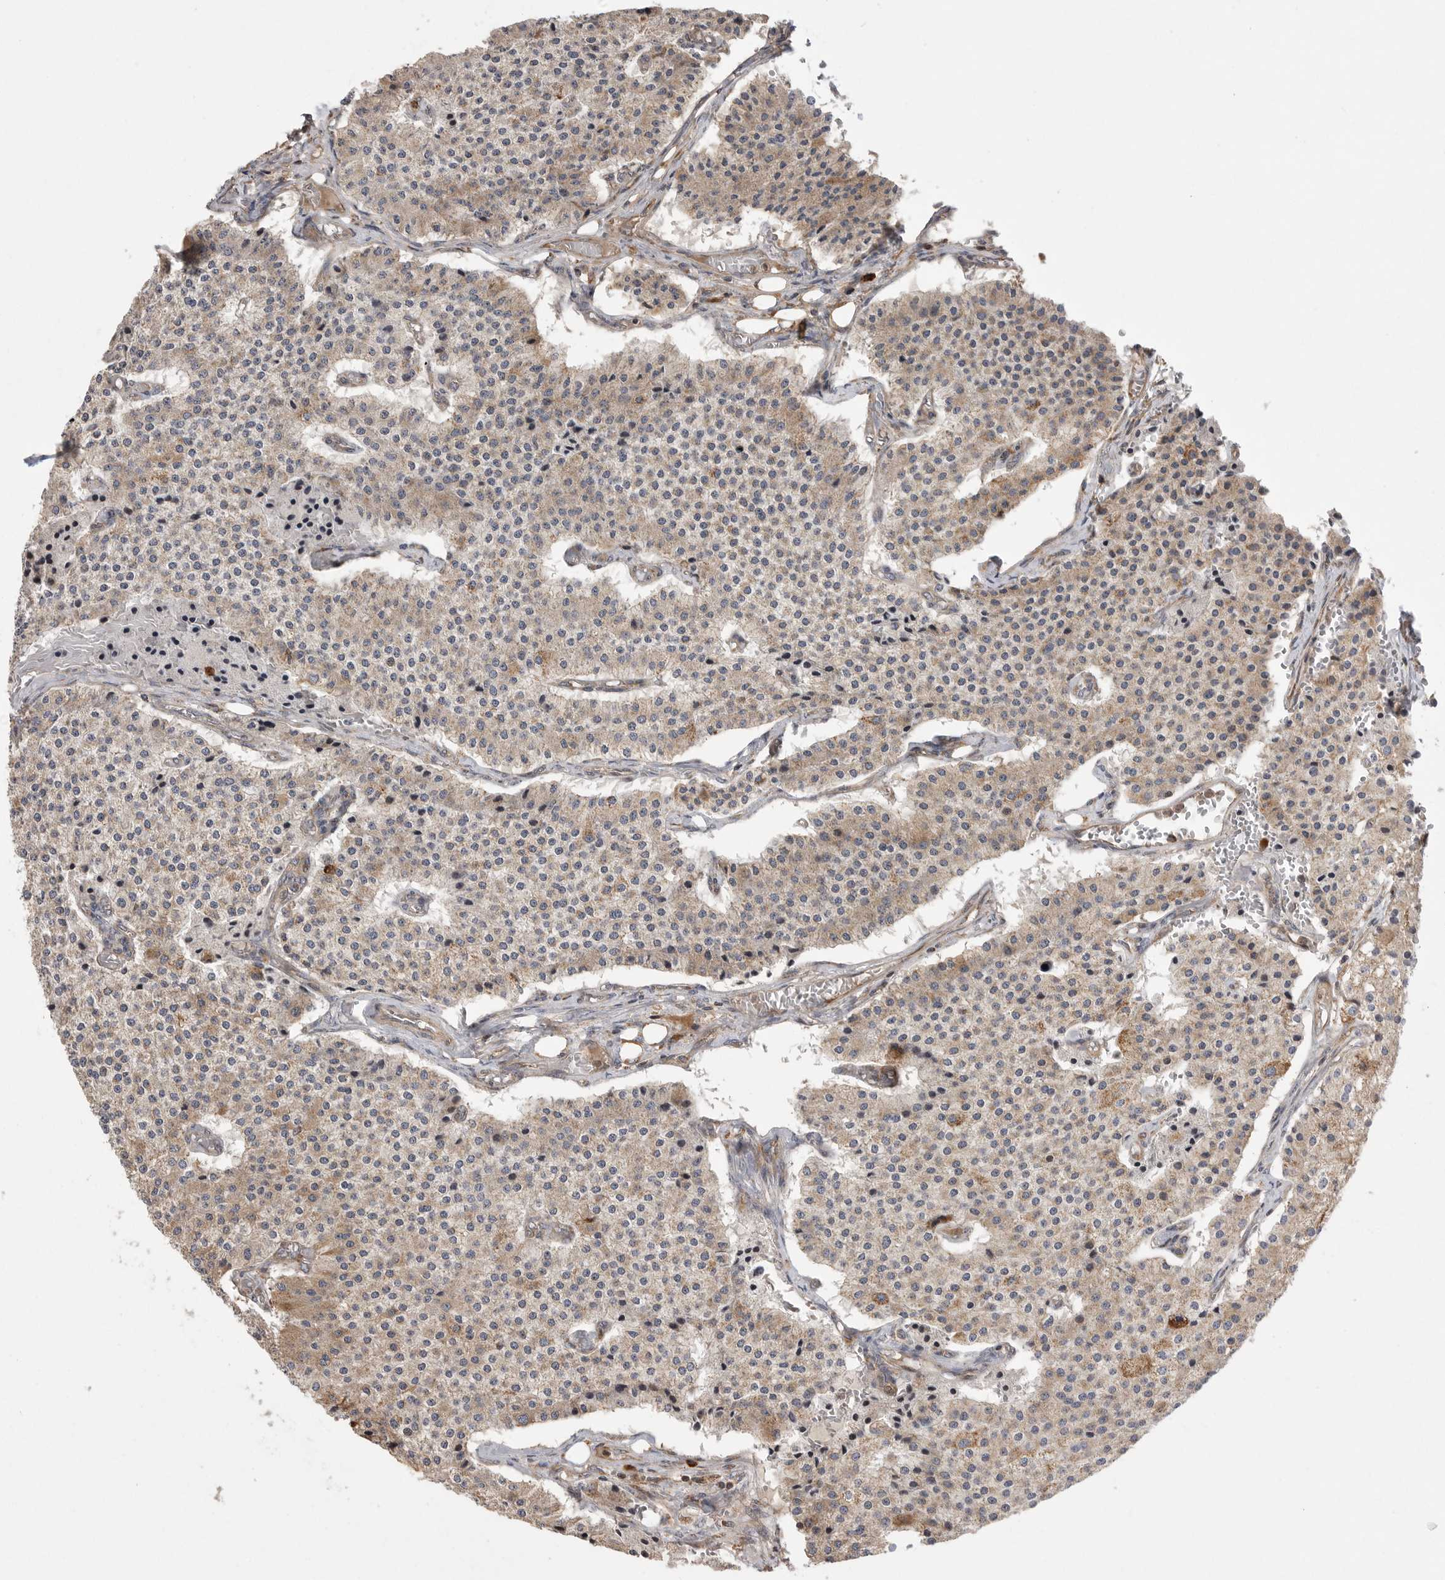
{"staining": {"intensity": "weak", "quantity": "25%-75%", "location": "cytoplasmic/membranous"}, "tissue": "carcinoid", "cell_type": "Tumor cells", "image_type": "cancer", "snomed": [{"axis": "morphology", "description": "Carcinoid, malignant, NOS"}, {"axis": "topography", "description": "Colon"}], "caption": "An image of malignant carcinoid stained for a protein demonstrates weak cytoplasmic/membranous brown staining in tumor cells.", "gene": "OXR1", "patient": {"sex": "female", "age": 52}}